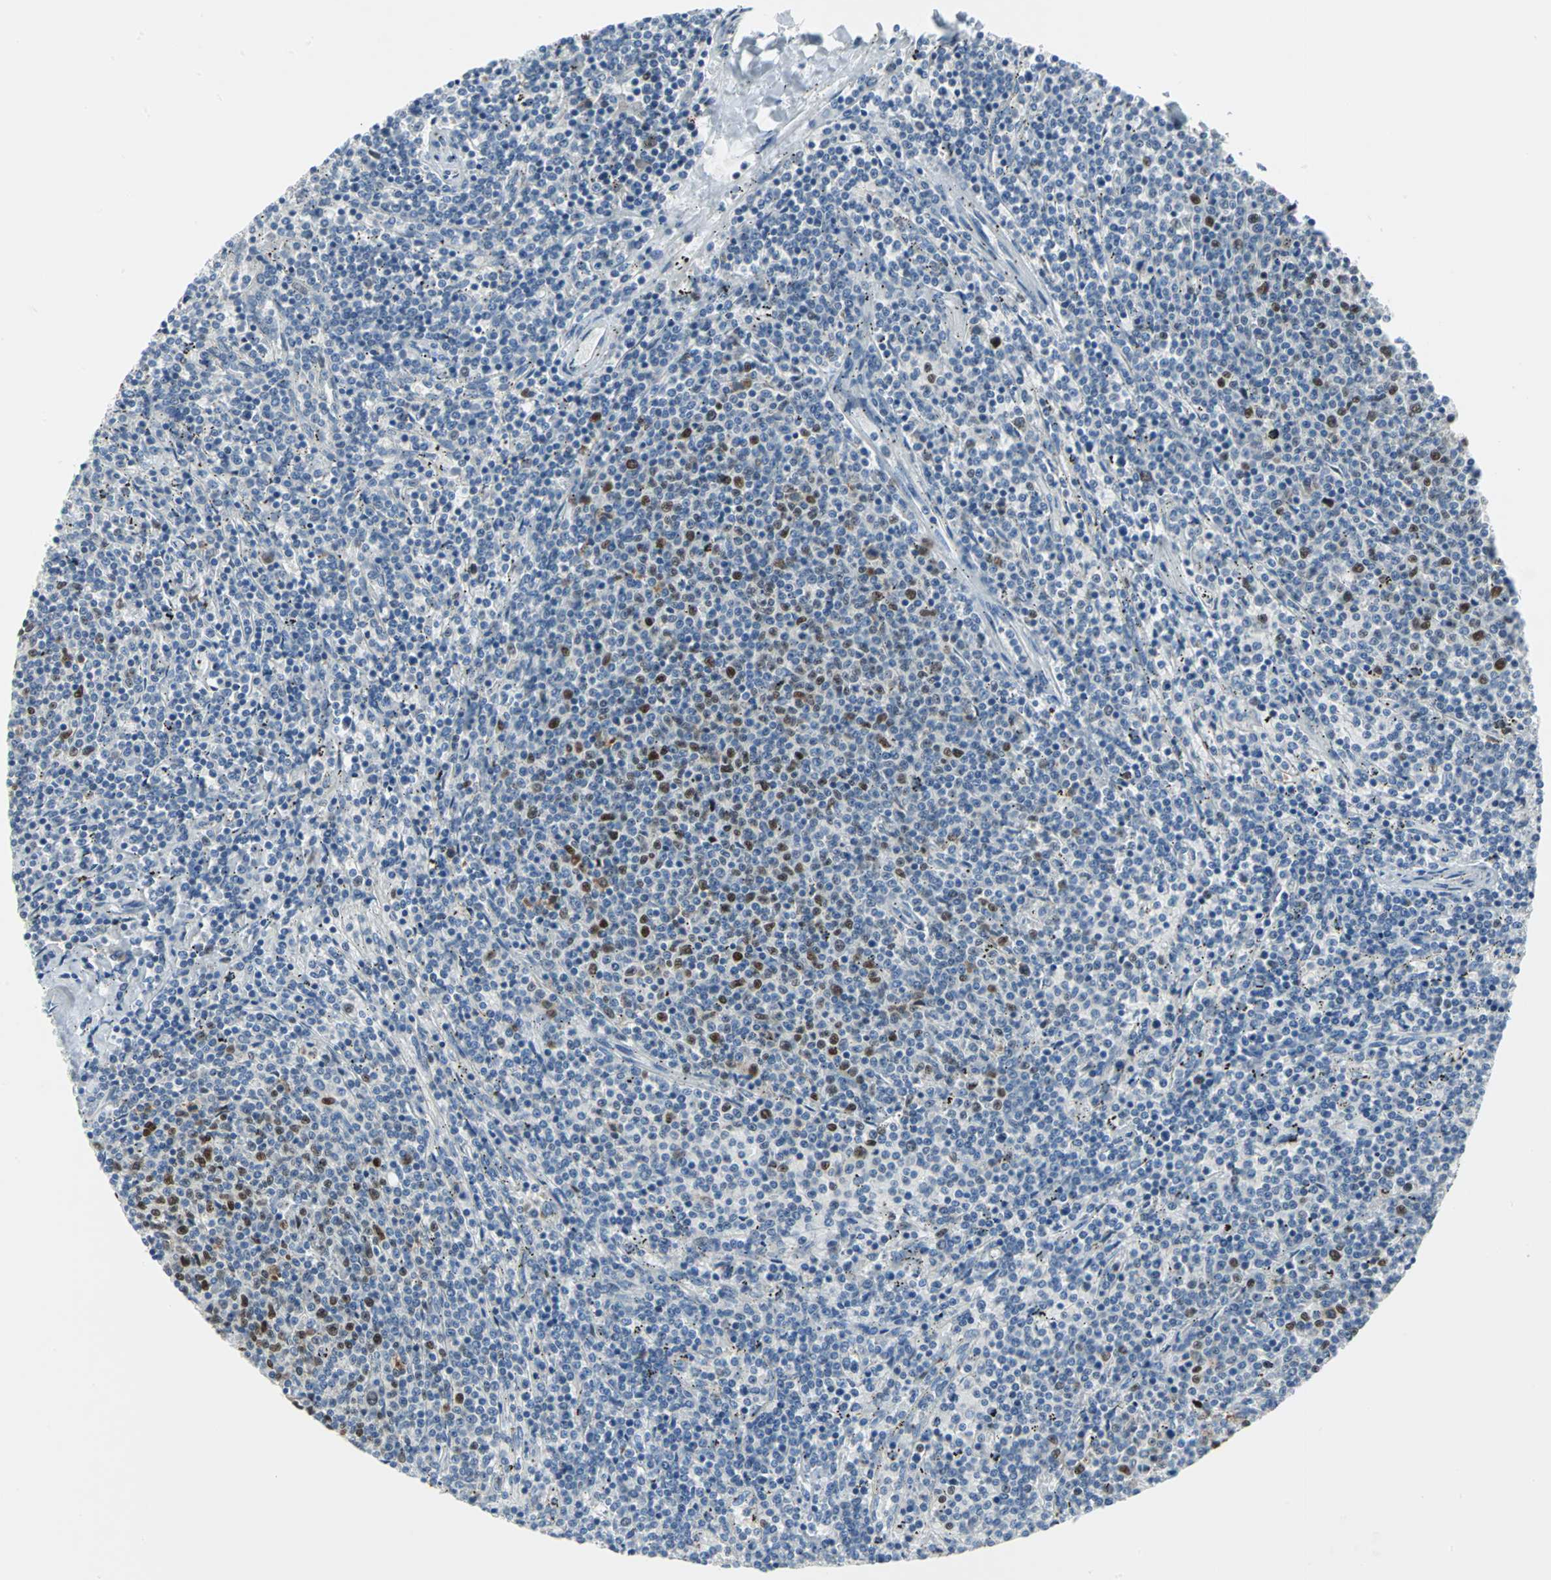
{"staining": {"intensity": "strong", "quantity": "<25%", "location": "nuclear"}, "tissue": "lymphoma", "cell_type": "Tumor cells", "image_type": "cancer", "snomed": [{"axis": "morphology", "description": "Malignant lymphoma, non-Hodgkin's type, Low grade"}, {"axis": "topography", "description": "Spleen"}], "caption": "High-power microscopy captured an immunohistochemistry (IHC) image of lymphoma, revealing strong nuclear staining in approximately <25% of tumor cells.", "gene": "MCM4", "patient": {"sex": "female", "age": 50}}